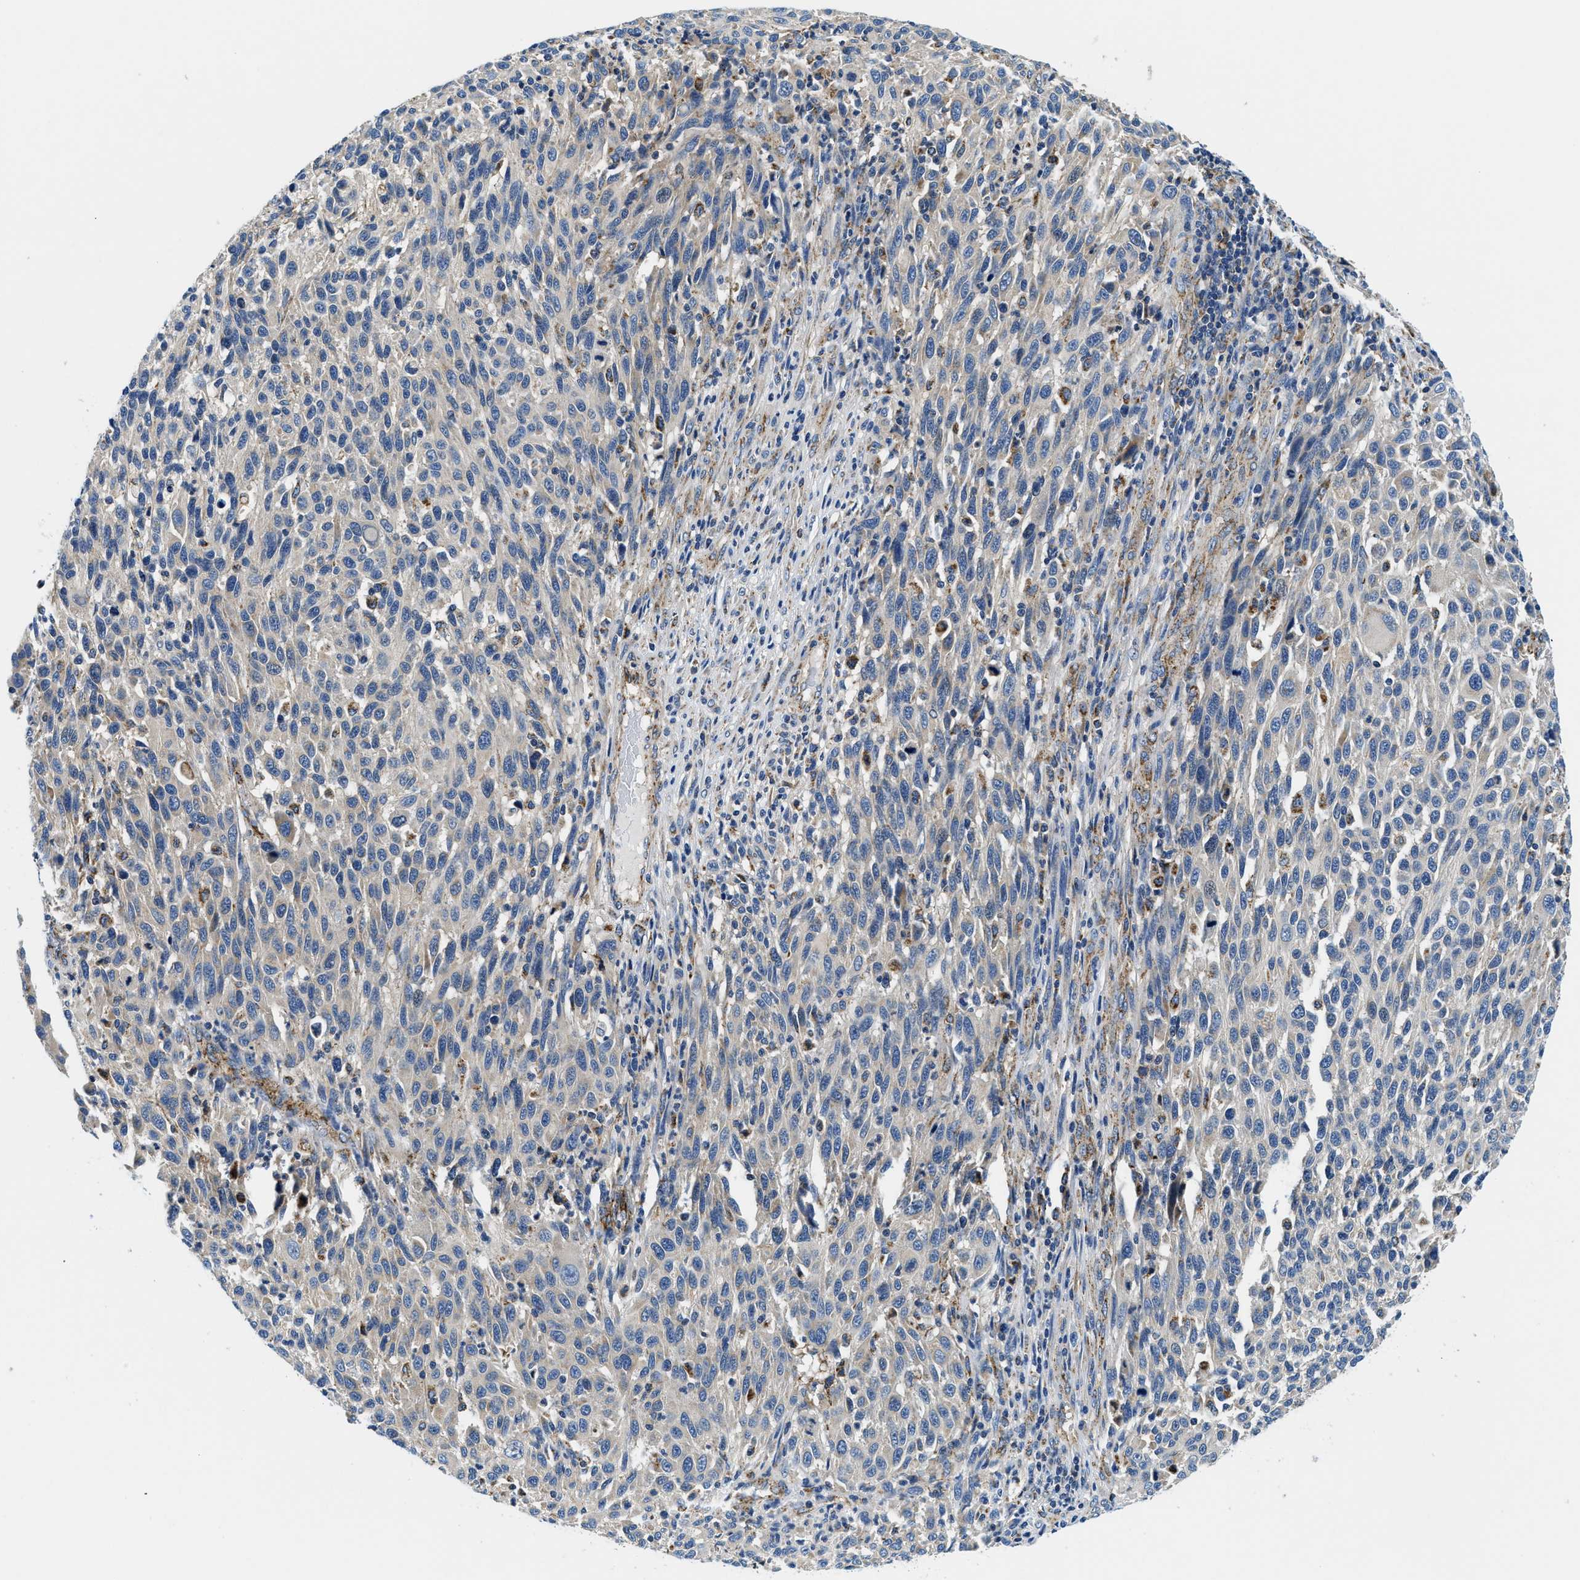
{"staining": {"intensity": "negative", "quantity": "none", "location": "none"}, "tissue": "melanoma", "cell_type": "Tumor cells", "image_type": "cancer", "snomed": [{"axis": "morphology", "description": "Malignant melanoma, Metastatic site"}, {"axis": "topography", "description": "Lymph node"}], "caption": "This is an immunohistochemistry (IHC) image of human melanoma. There is no positivity in tumor cells.", "gene": "SAMD4B", "patient": {"sex": "male", "age": 61}}